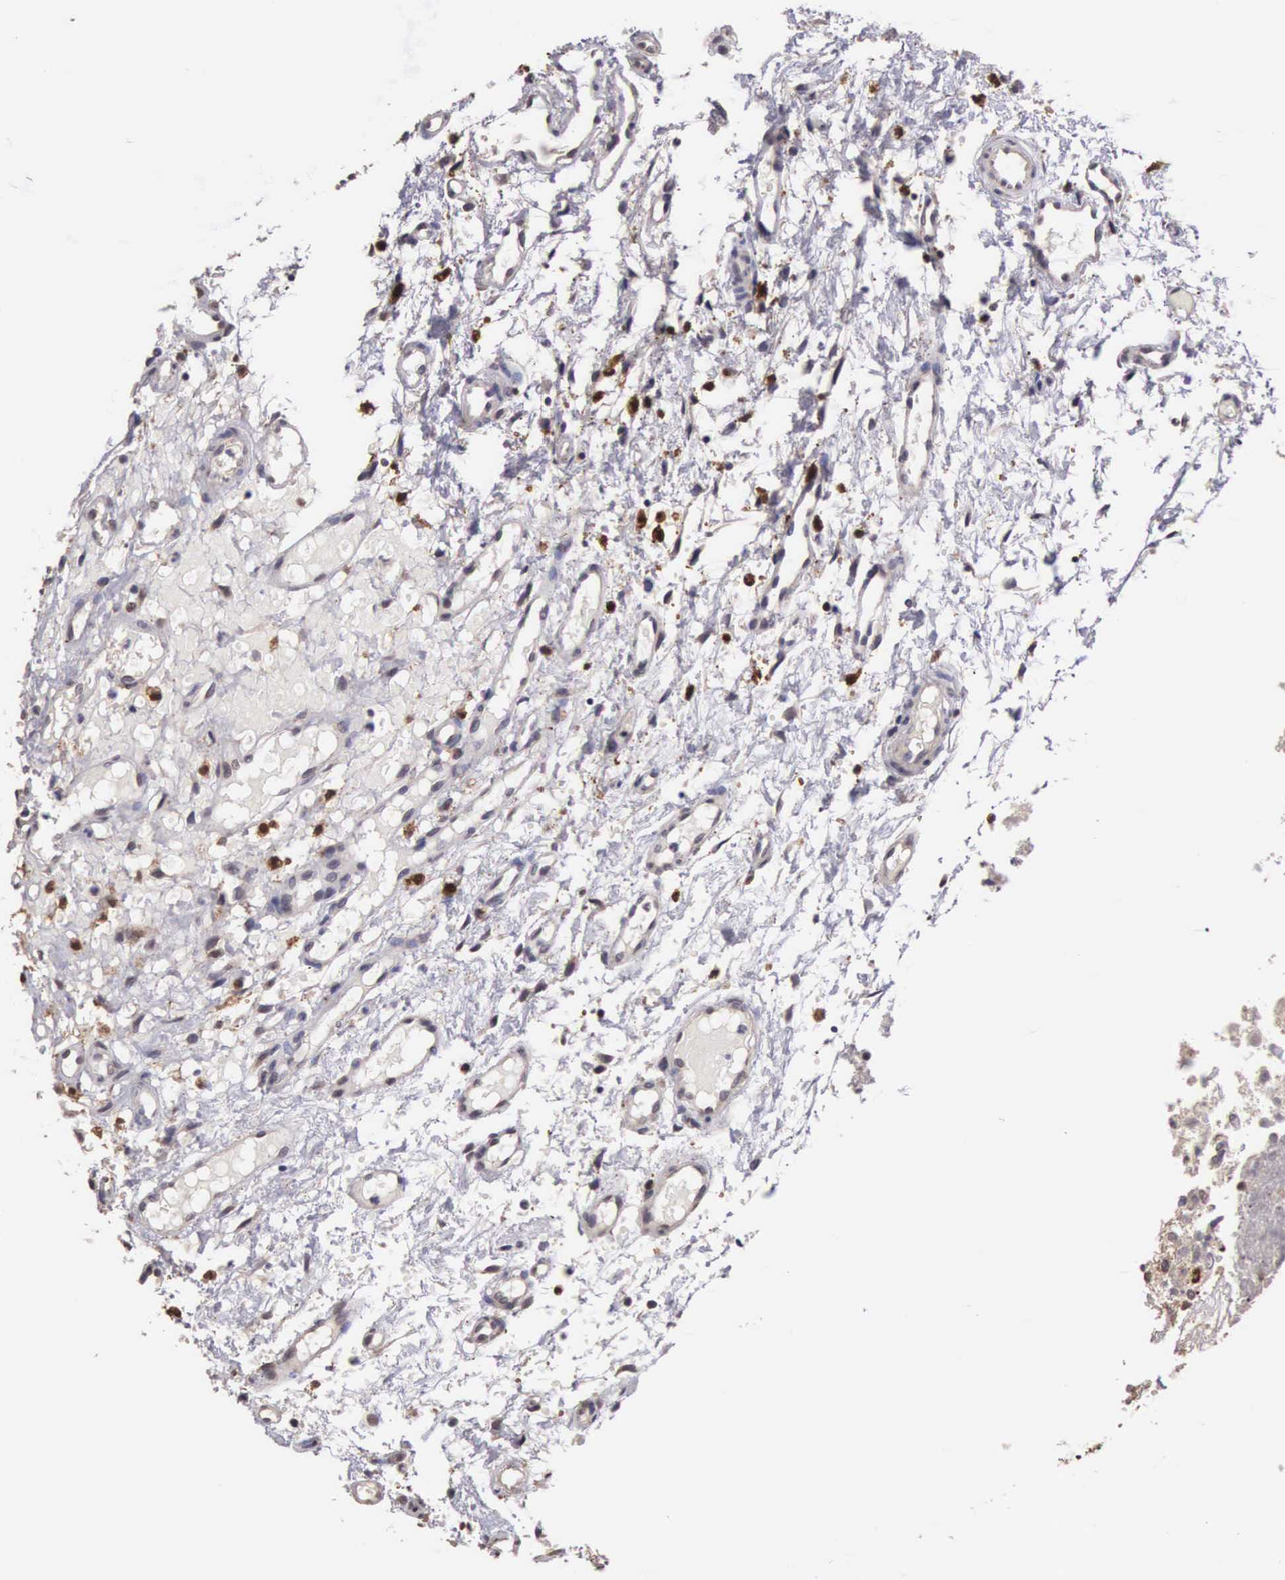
{"staining": {"intensity": "strong", "quantity": "<25%", "location": "cytoplasmic/membranous,nuclear"}, "tissue": "glioma", "cell_type": "Tumor cells", "image_type": "cancer", "snomed": [{"axis": "morphology", "description": "Glioma, malignant, High grade"}, {"axis": "topography", "description": "Brain"}], "caption": "A brown stain shows strong cytoplasmic/membranous and nuclear staining of a protein in glioma tumor cells.", "gene": "CDC45", "patient": {"sex": "male", "age": 77}}